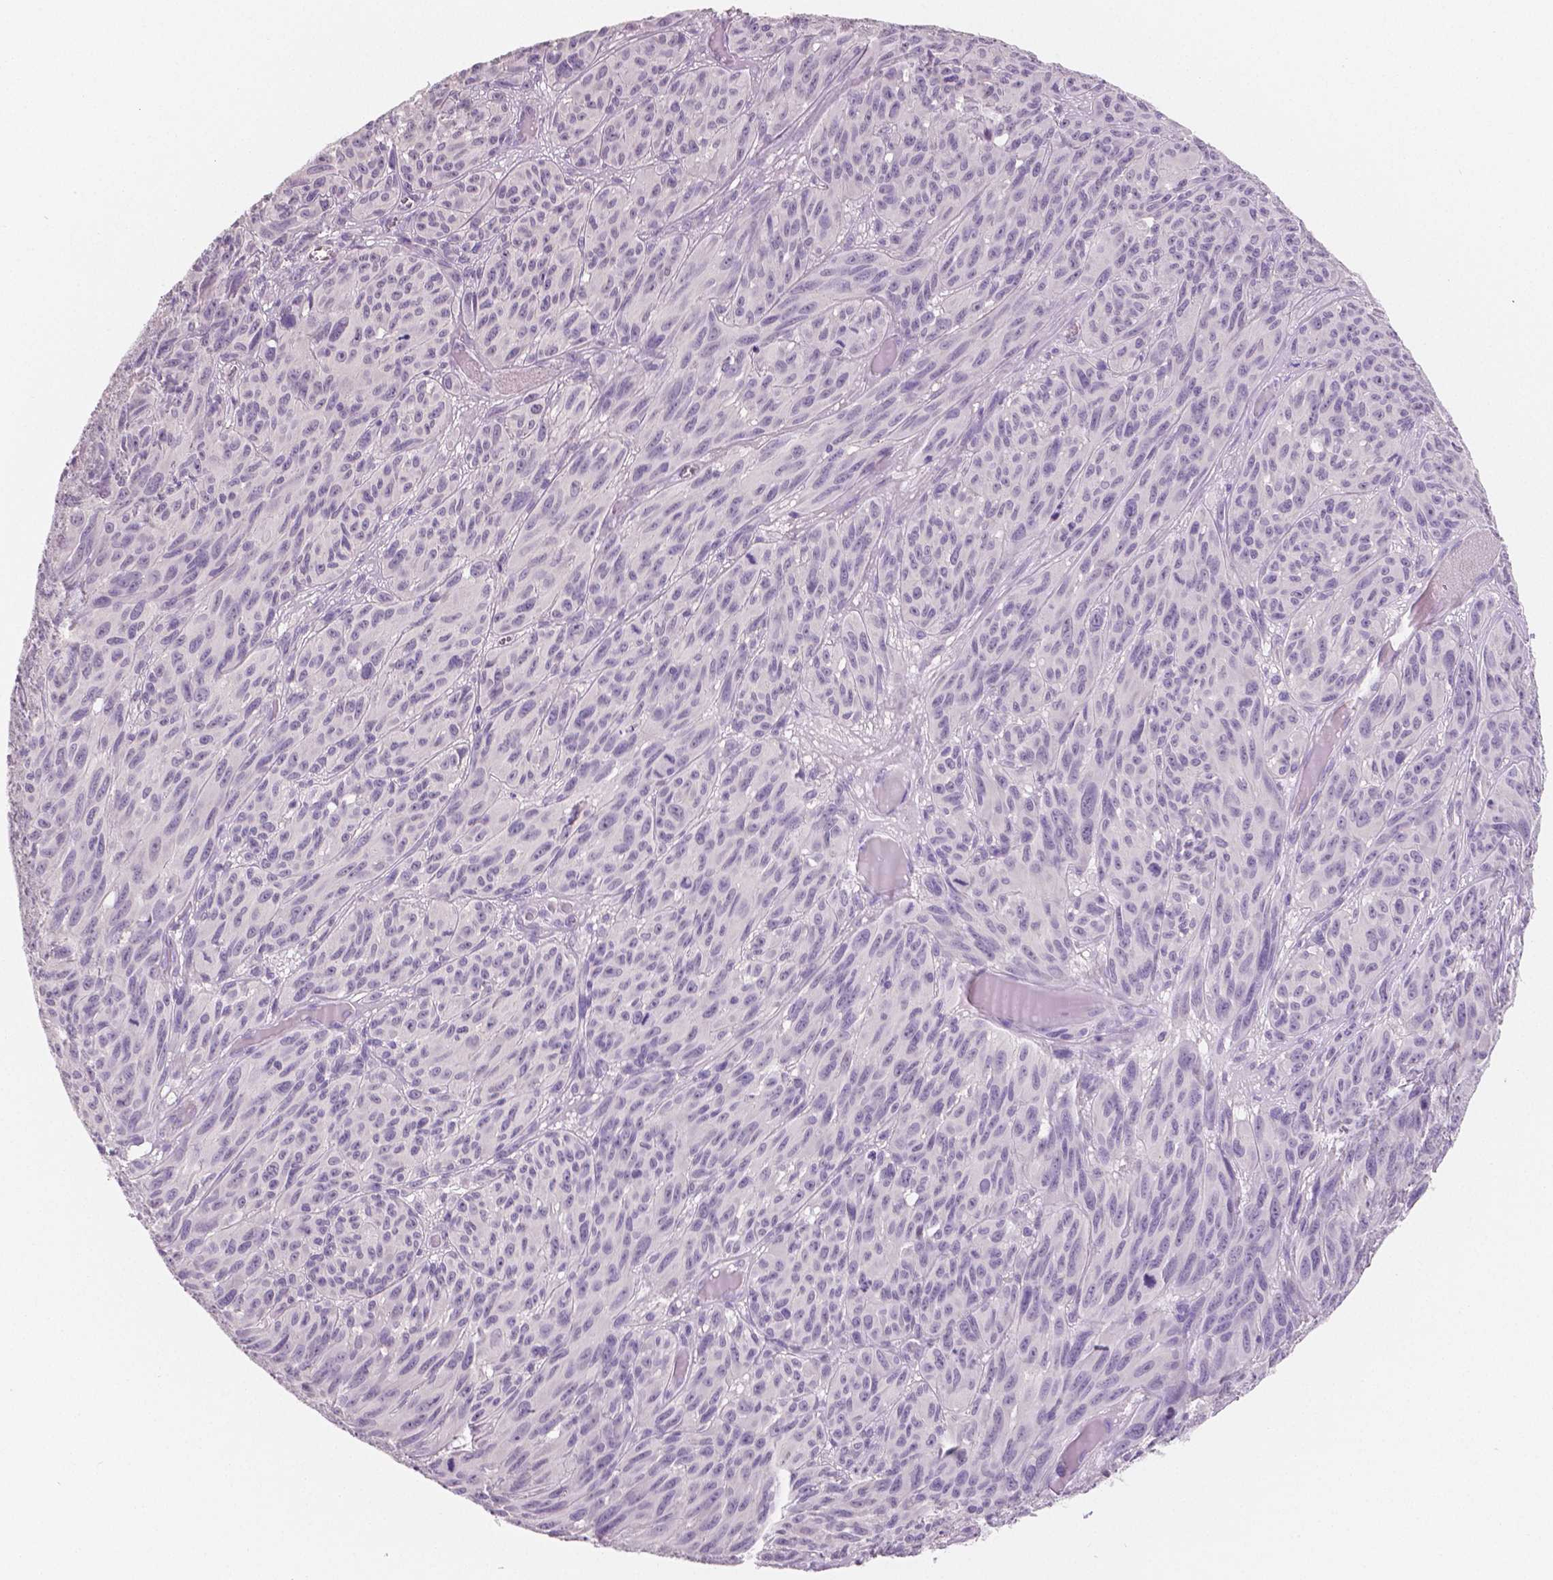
{"staining": {"intensity": "negative", "quantity": "none", "location": "none"}, "tissue": "melanoma", "cell_type": "Tumor cells", "image_type": "cancer", "snomed": [{"axis": "morphology", "description": "Malignant melanoma, NOS"}, {"axis": "topography", "description": "Vulva, labia, clitoris and Bartholin´s gland, NO"}], "caption": "DAB immunohistochemical staining of human melanoma demonstrates no significant expression in tumor cells.", "gene": "TSPAN7", "patient": {"sex": "female", "age": 75}}